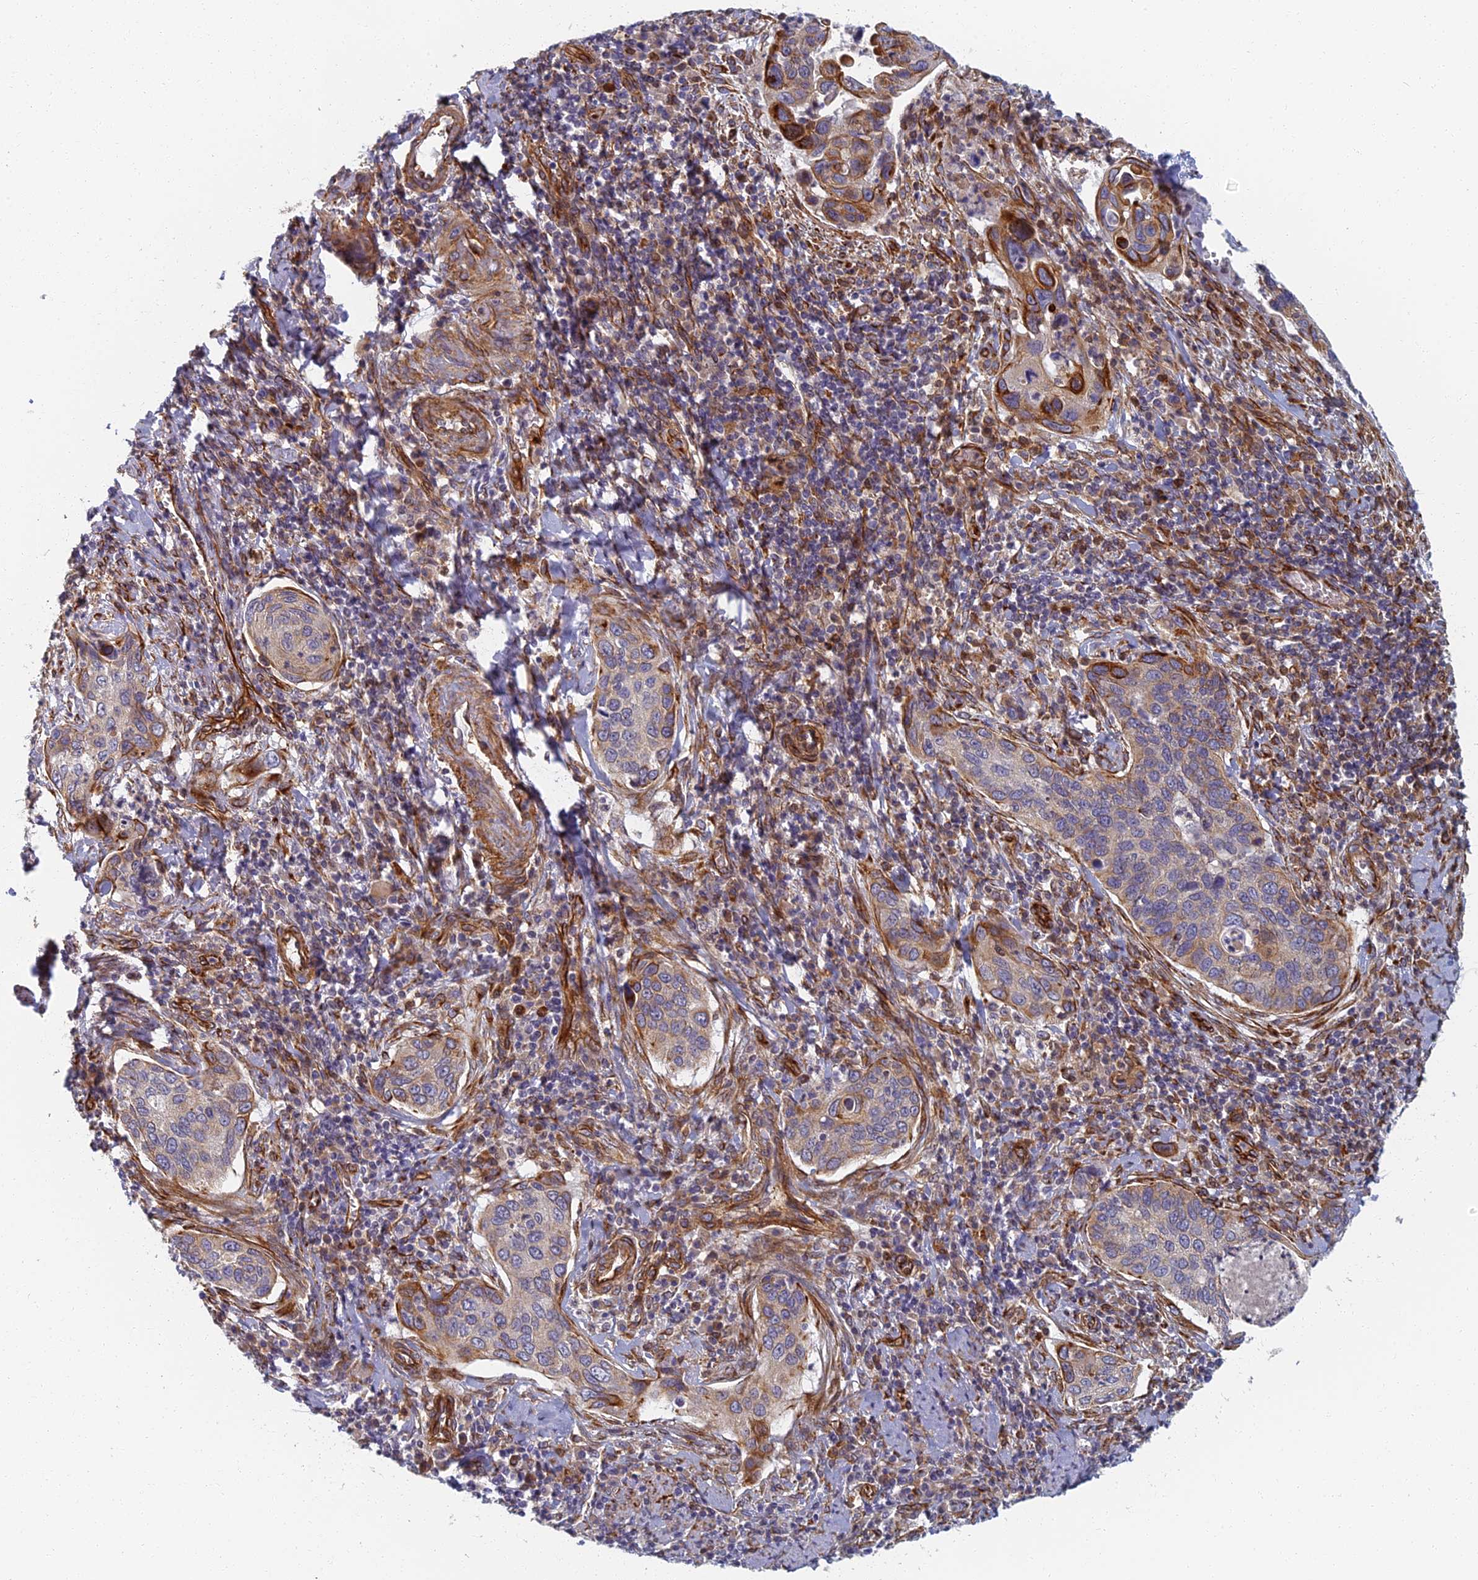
{"staining": {"intensity": "strong", "quantity": "<25%", "location": "cytoplasmic/membranous"}, "tissue": "cervical cancer", "cell_type": "Tumor cells", "image_type": "cancer", "snomed": [{"axis": "morphology", "description": "Squamous cell carcinoma, NOS"}, {"axis": "topography", "description": "Cervix"}], "caption": "The immunohistochemical stain highlights strong cytoplasmic/membranous expression in tumor cells of cervical squamous cell carcinoma tissue.", "gene": "ABCB10", "patient": {"sex": "female", "age": 53}}